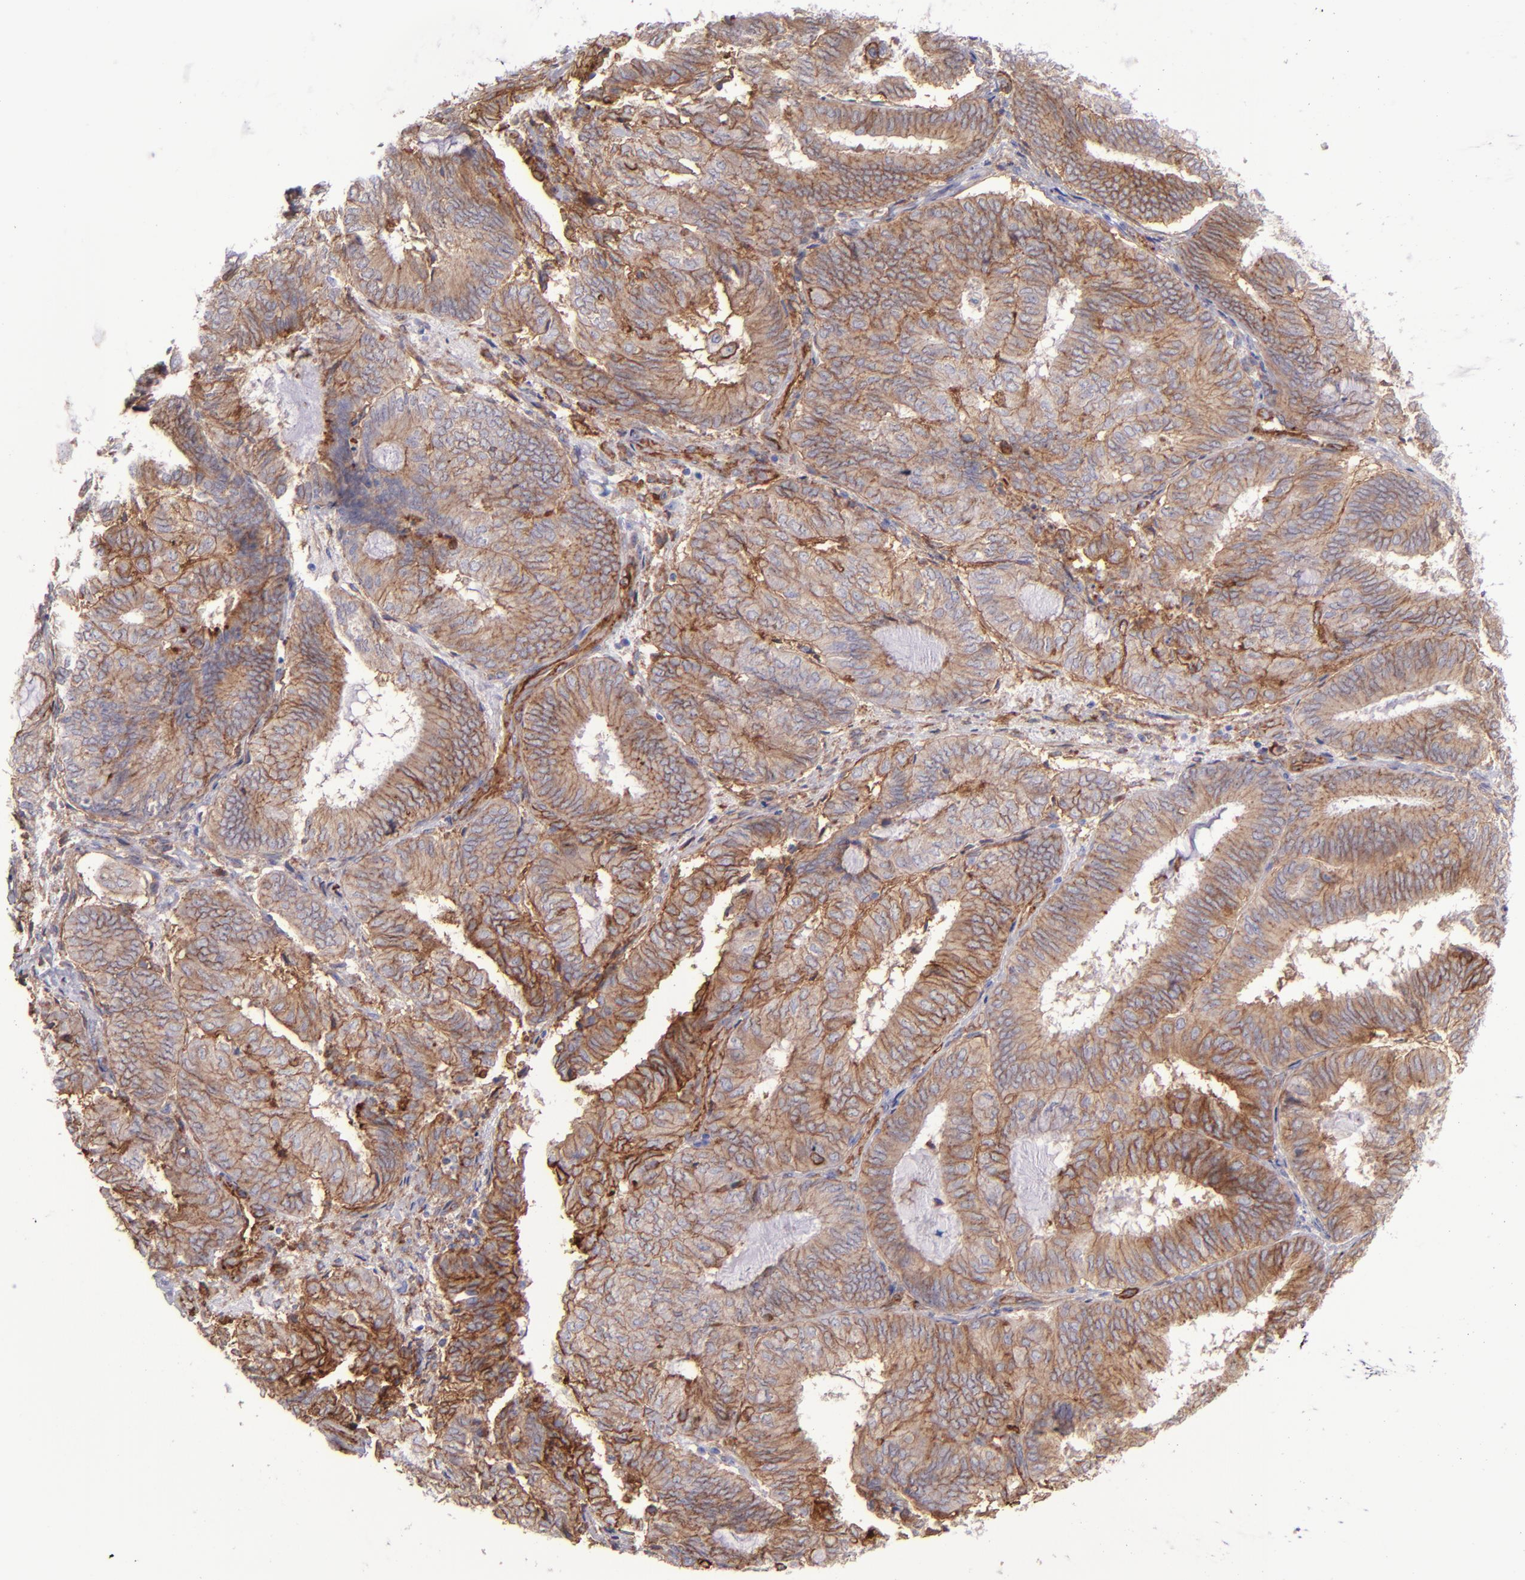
{"staining": {"intensity": "moderate", "quantity": ">75%", "location": "cytoplasmic/membranous"}, "tissue": "endometrial cancer", "cell_type": "Tumor cells", "image_type": "cancer", "snomed": [{"axis": "morphology", "description": "Adenocarcinoma, NOS"}, {"axis": "topography", "description": "Endometrium"}], "caption": "Immunohistochemical staining of endometrial cancer exhibits medium levels of moderate cytoplasmic/membranous protein positivity in approximately >75% of tumor cells.", "gene": "ITGAV", "patient": {"sex": "female", "age": 59}}